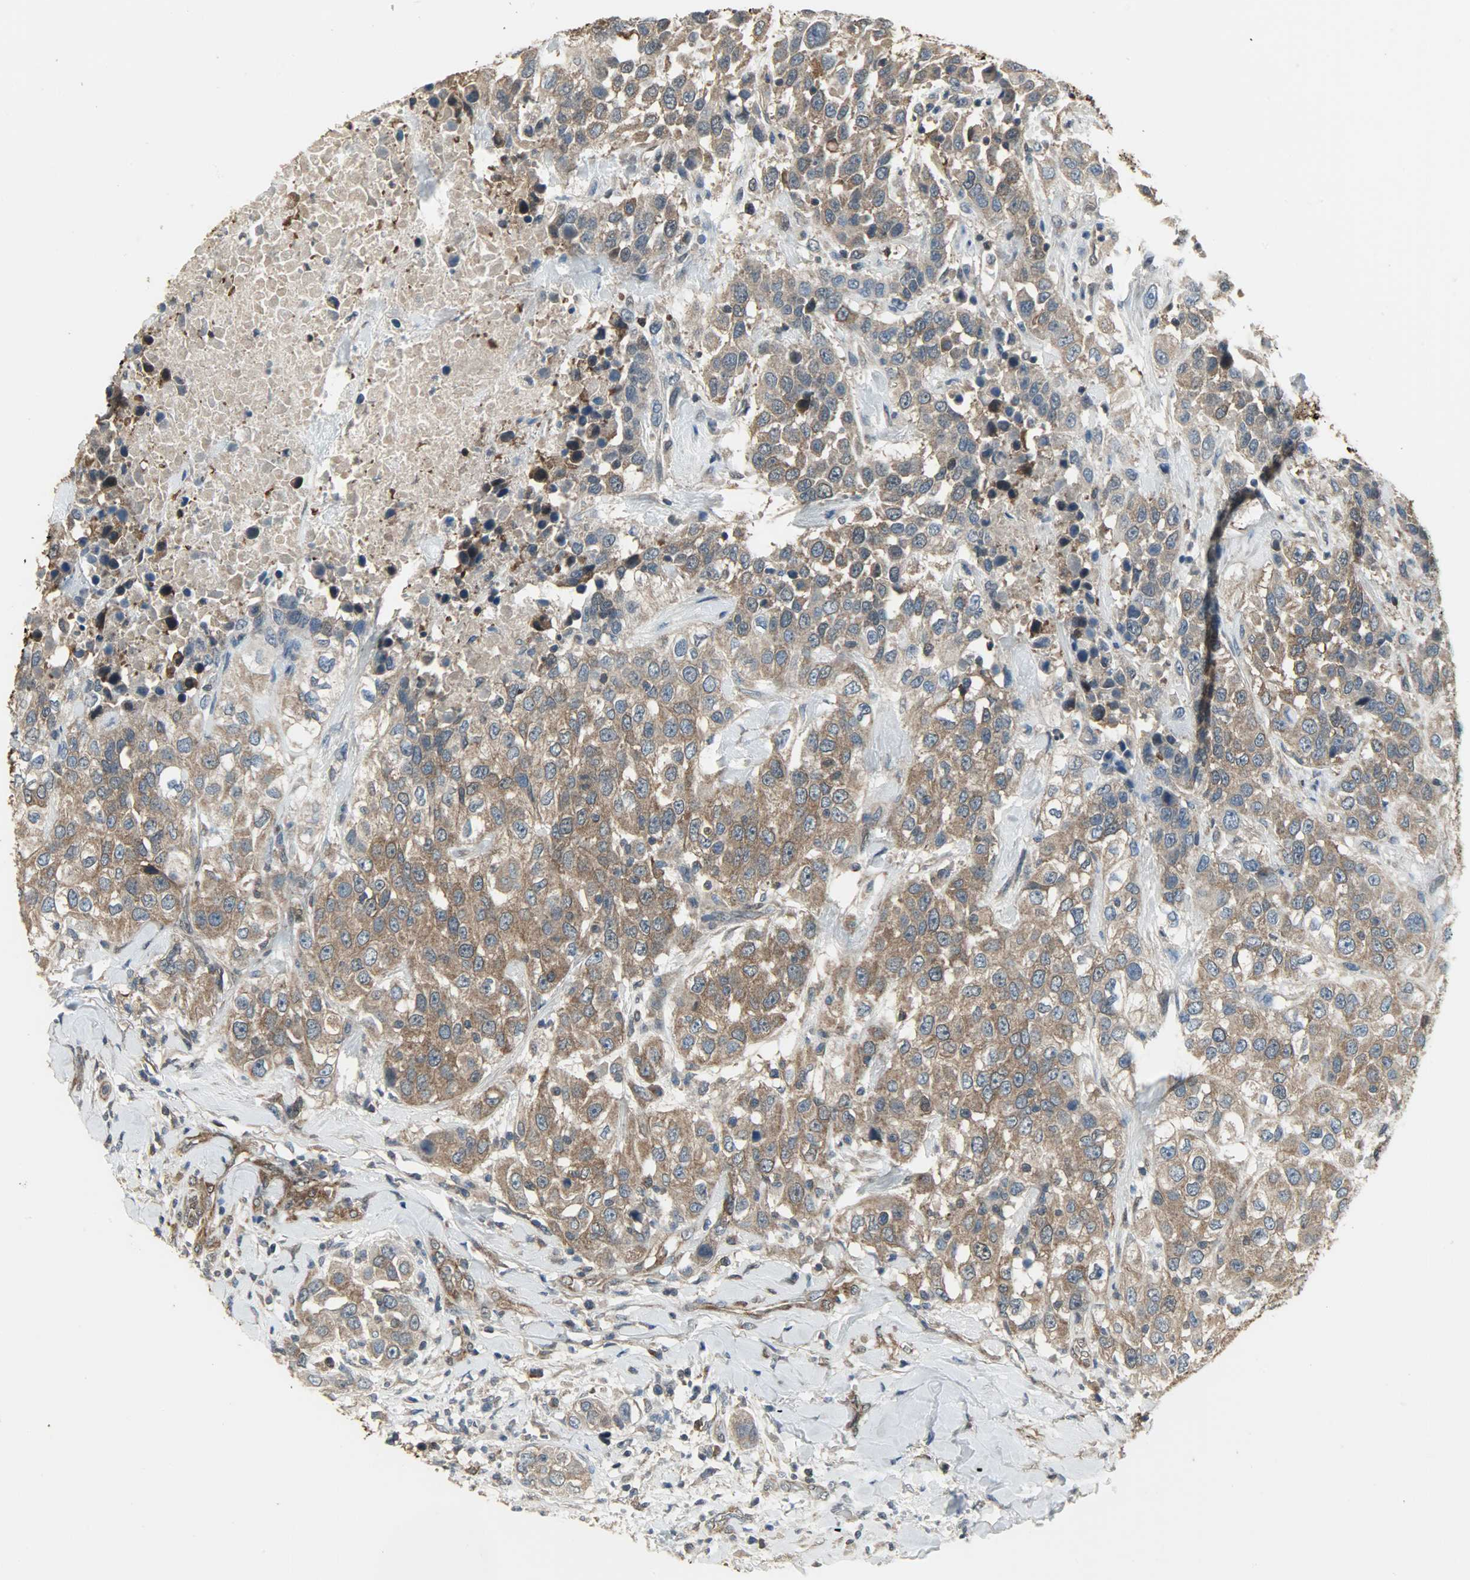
{"staining": {"intensity": "moderate", "quantity": ">75%", "location": "cytoplasmic/membranous"}, "tissue": "urothelial cancer", "cell_type": "Tumor cells", "image_type": "cancer", "snomed": [{"axis": "morphology", "description": "Urothelial carcinoma, High grade"}, {"axis": "topography", "description": "Urinary bladder"}], "caption": "Urothelial cancer was stained to show a protein in brown. There is medium levels of moderate cytoplasmic/membranous expression in approximately >75% of tumor cells.", "gene": "LDHB", "patient": {"sex": "female", "age": 80}}